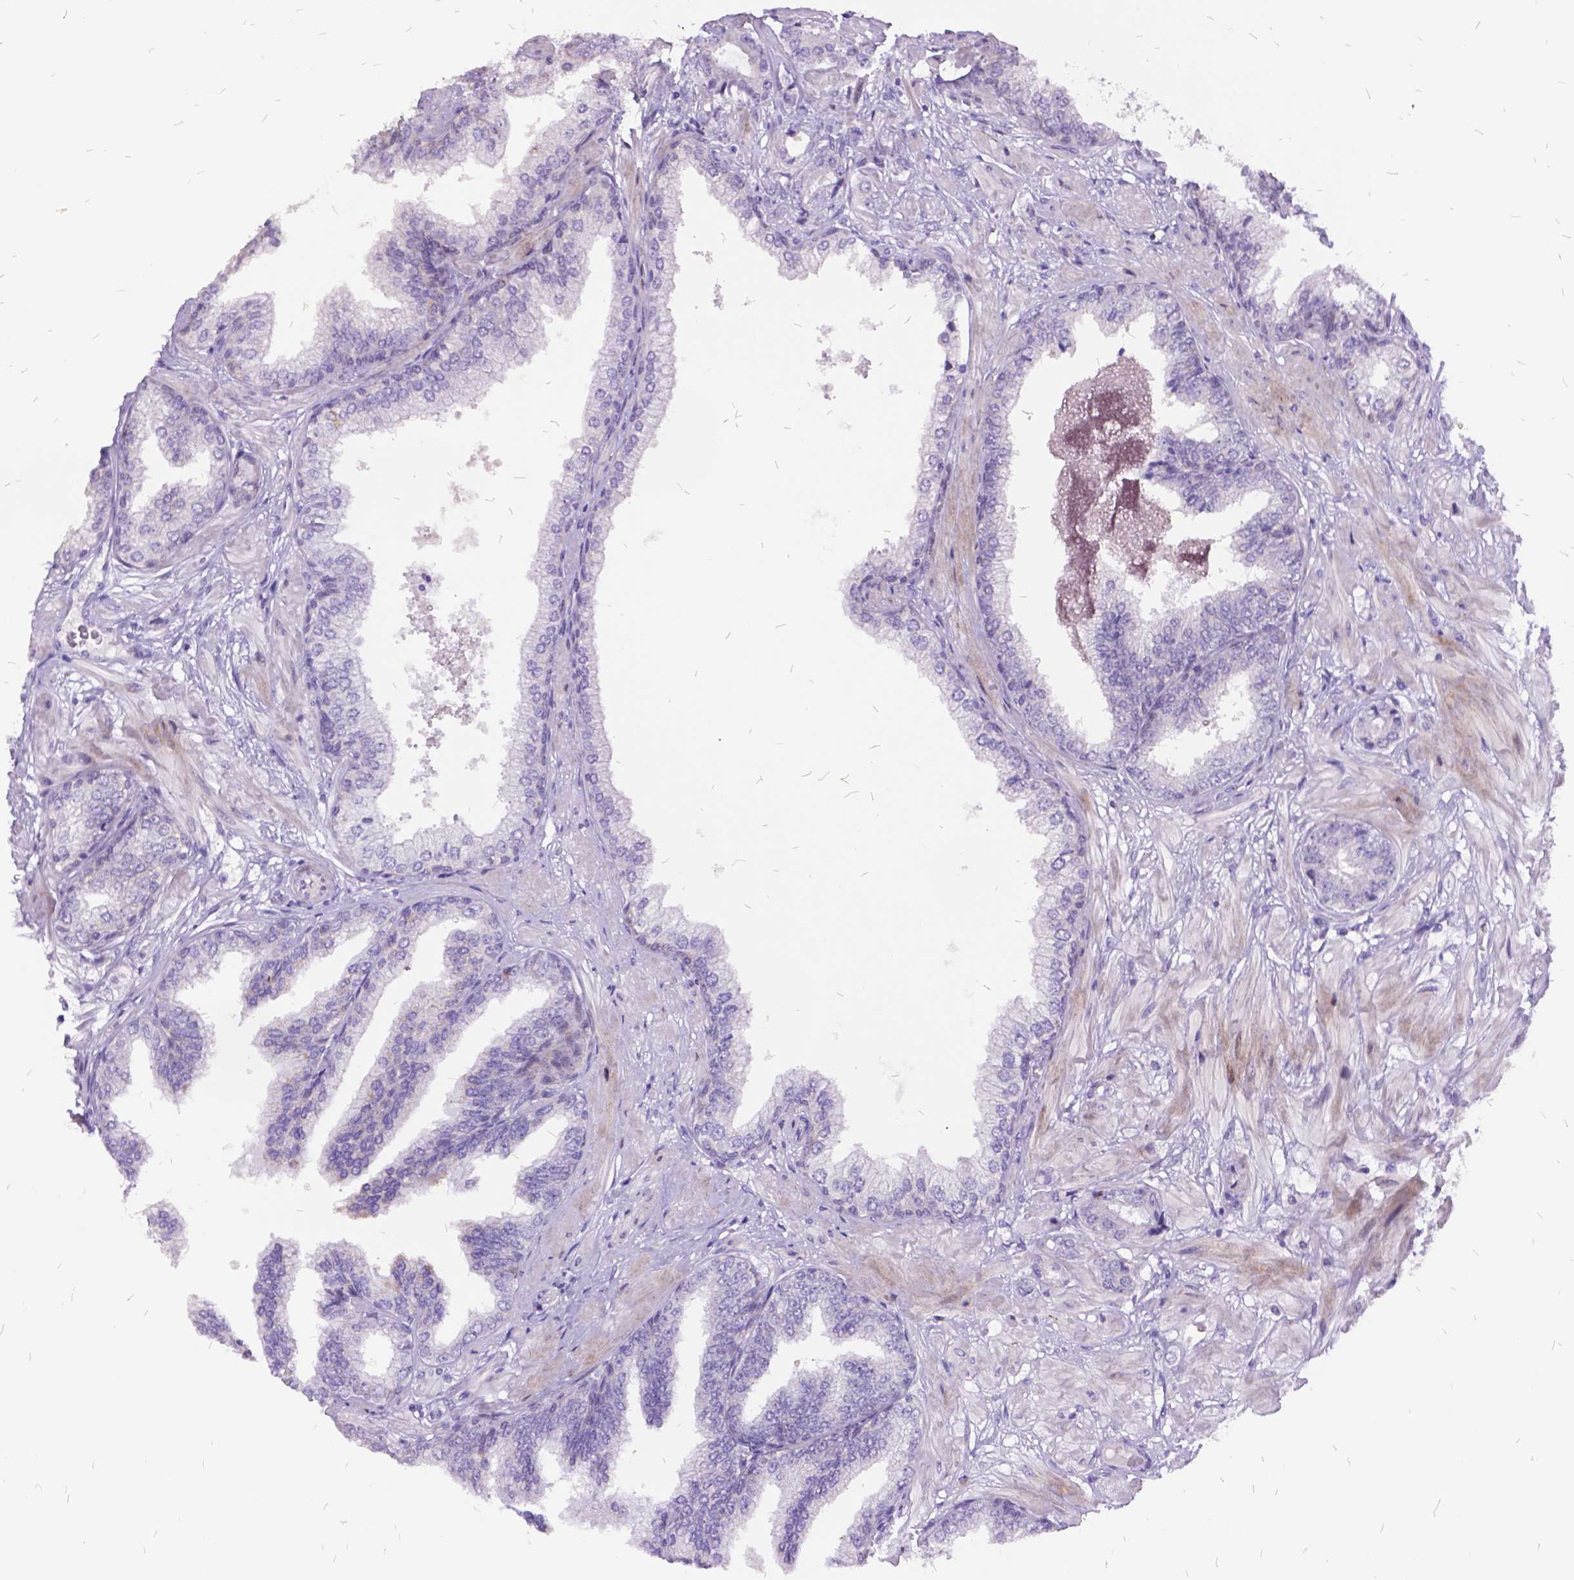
{"staining": {"intensity": "negative", "quantity": "none", "location": "none"}, "tissue": "prostate cancer", "cell_type": "Tumor cells", "image_type": "cancer", "snomed": [{"axis": "morphology", "description": "Adenocarcinoma, Low grade"}, {"axis": "topography", "description": "Prostate"}], "caption": "Prostate cancer stained for a protein using IHC reveals no positivity tumor cells.", "gene": "ITGB6", "patient": {"sex": "male", "age": 55}}